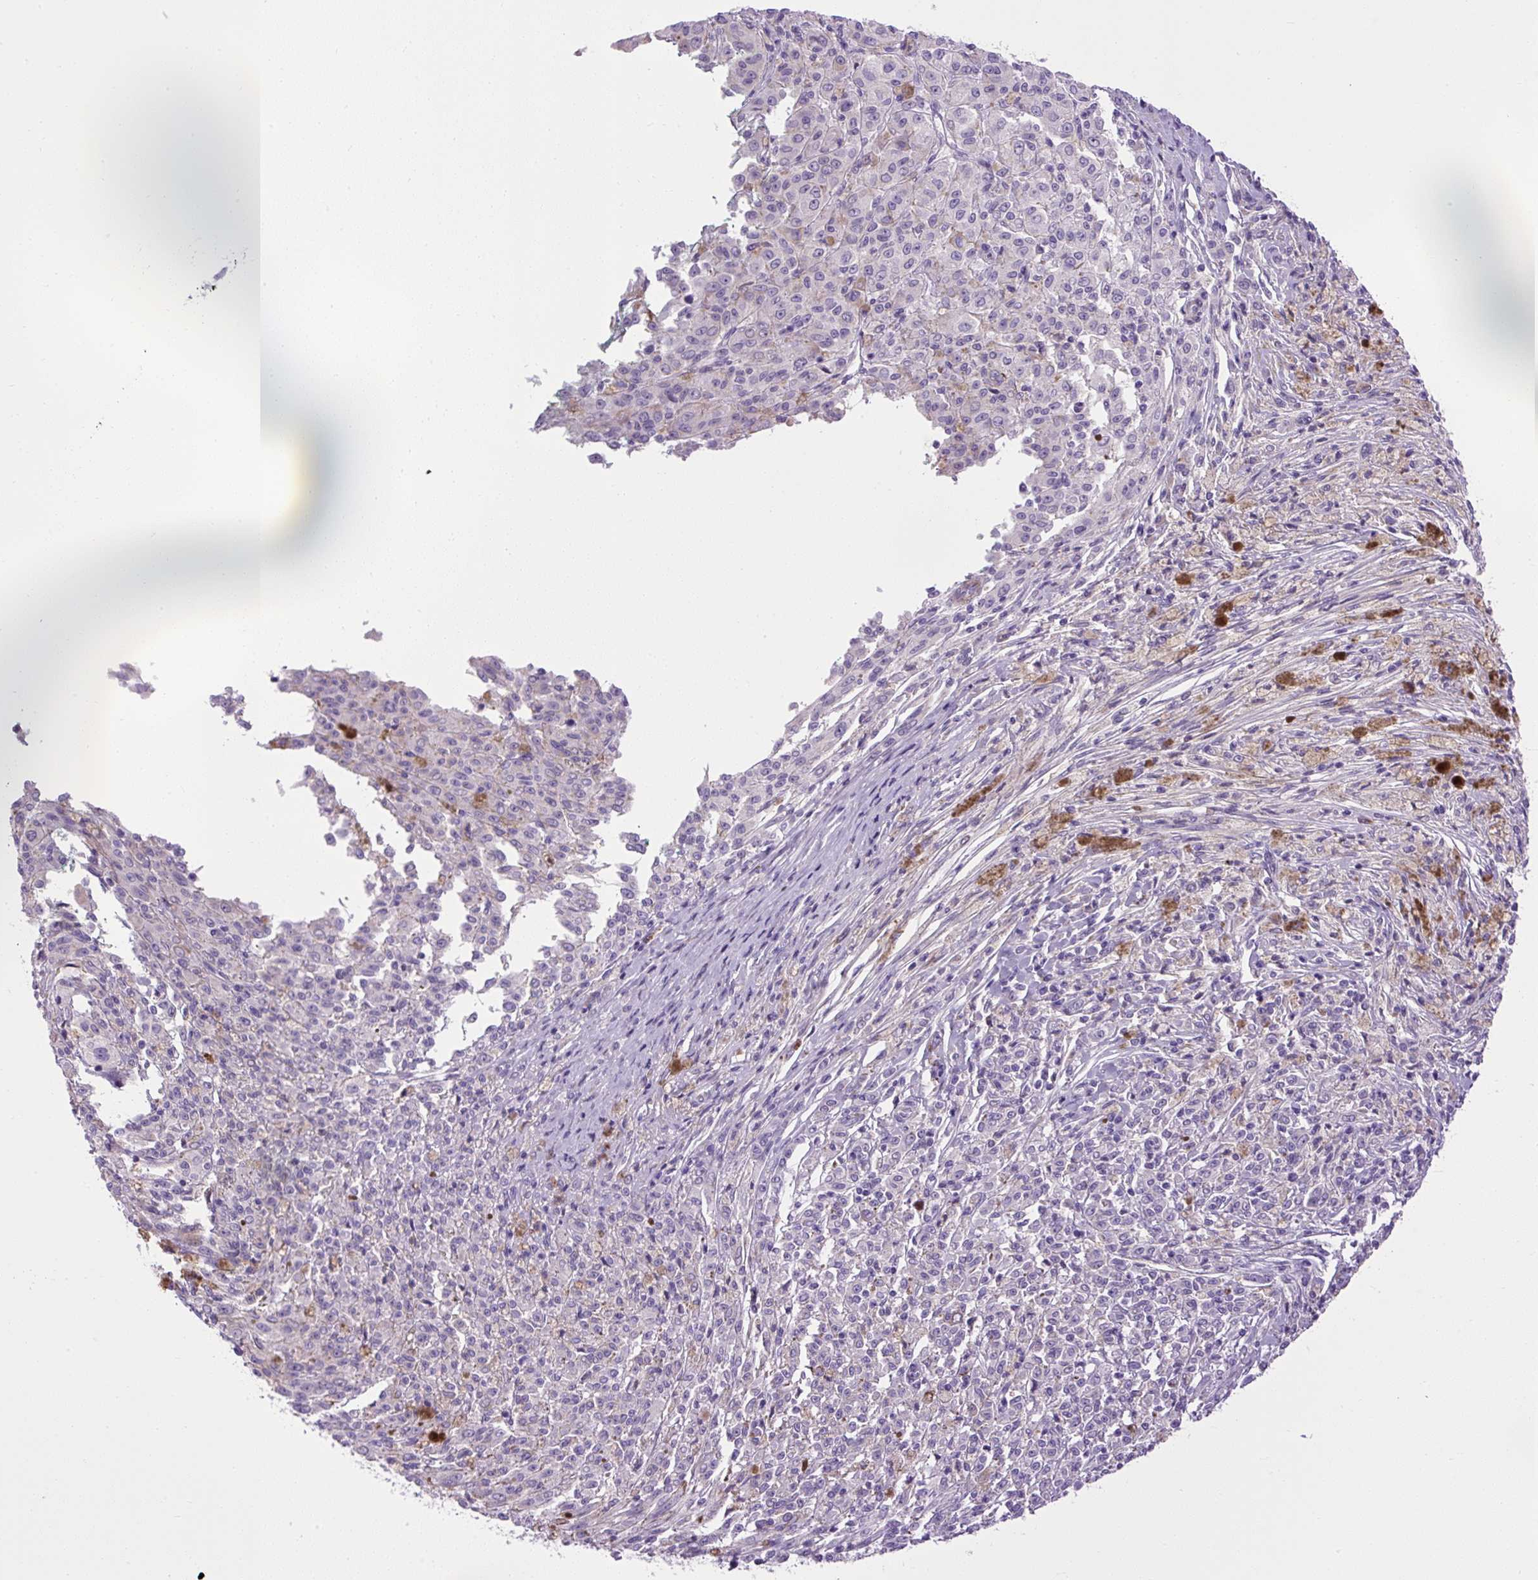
{"staining": {"intensity": "negative", "quantity": "none", "location": "none"}, "tissue": "melanoma", "cell_type": "Tumor cells", "image_type": "cancer", "snomed": [{"axis": "morphology", "description": "Malignant melanoma, NOS"}, {"axis": "topography", "description": "Skin"}], "caption": "This is an immunohistochemistry micrograph of malignant melanoma. There is no positivity in tumor cells.", "gene": "VWA7", "patient": {"sex": "female", "age": 52}}